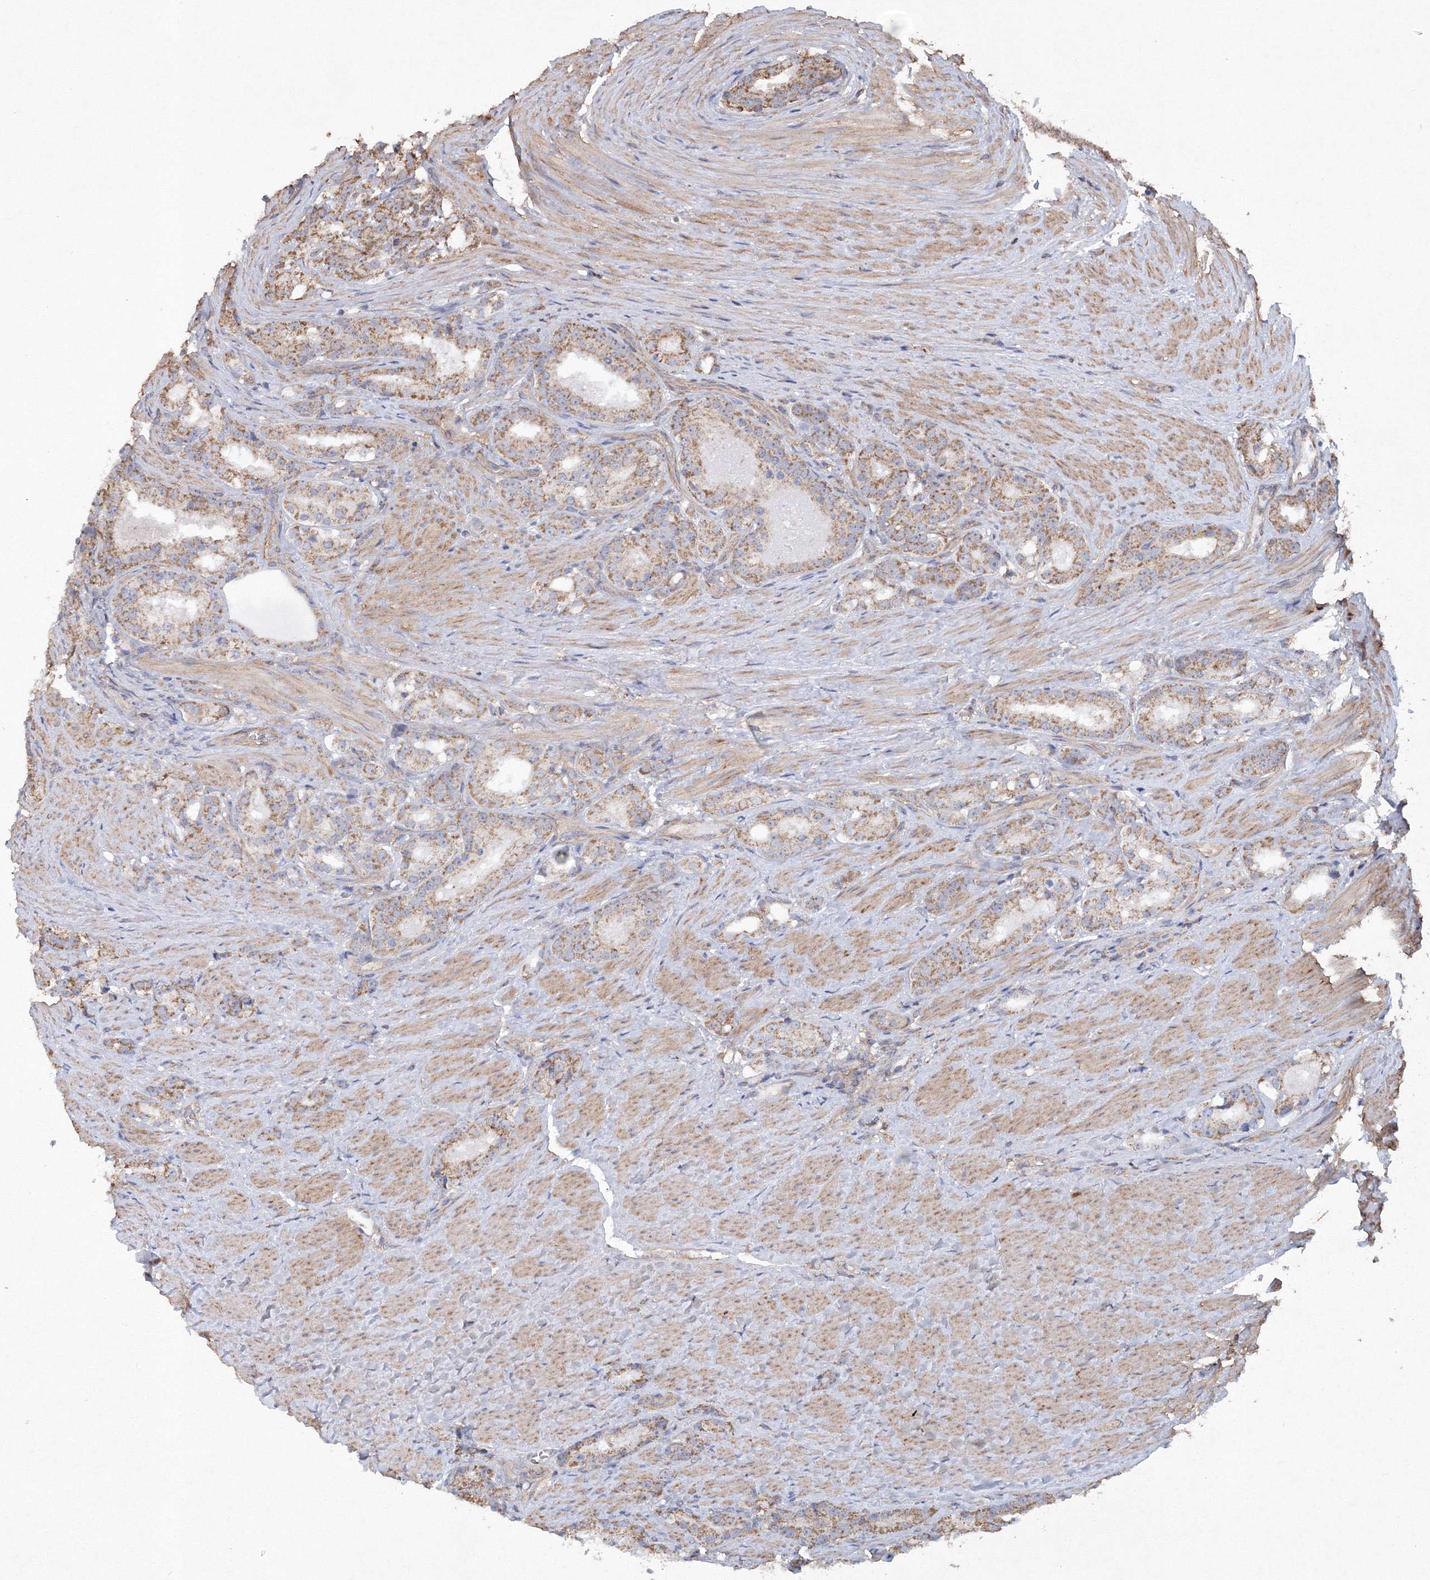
{"staining": {"intensity": "moderate", "quantity": ">75%", "location": "cytoplasmic/membranous"}, "tissue": "prostate cancer", "cell_type": "Tumor cells", "image_type": "cancer", "snomed": [{"axis": "morphology", "description": "Adenocarcinoma, High grade"}, {"axis": "topography", "description": "Prostate"}], "caption": "Immunohistochemical staining of human prostate cancer (high-grade adenocarcinoma) exhibits medium levels of moderate cytoplasmic/membranous protein expression in approximately >75% of tumor cells.", "gene": "TMEM139", "patient": {"sex": "male", "age": 60}}